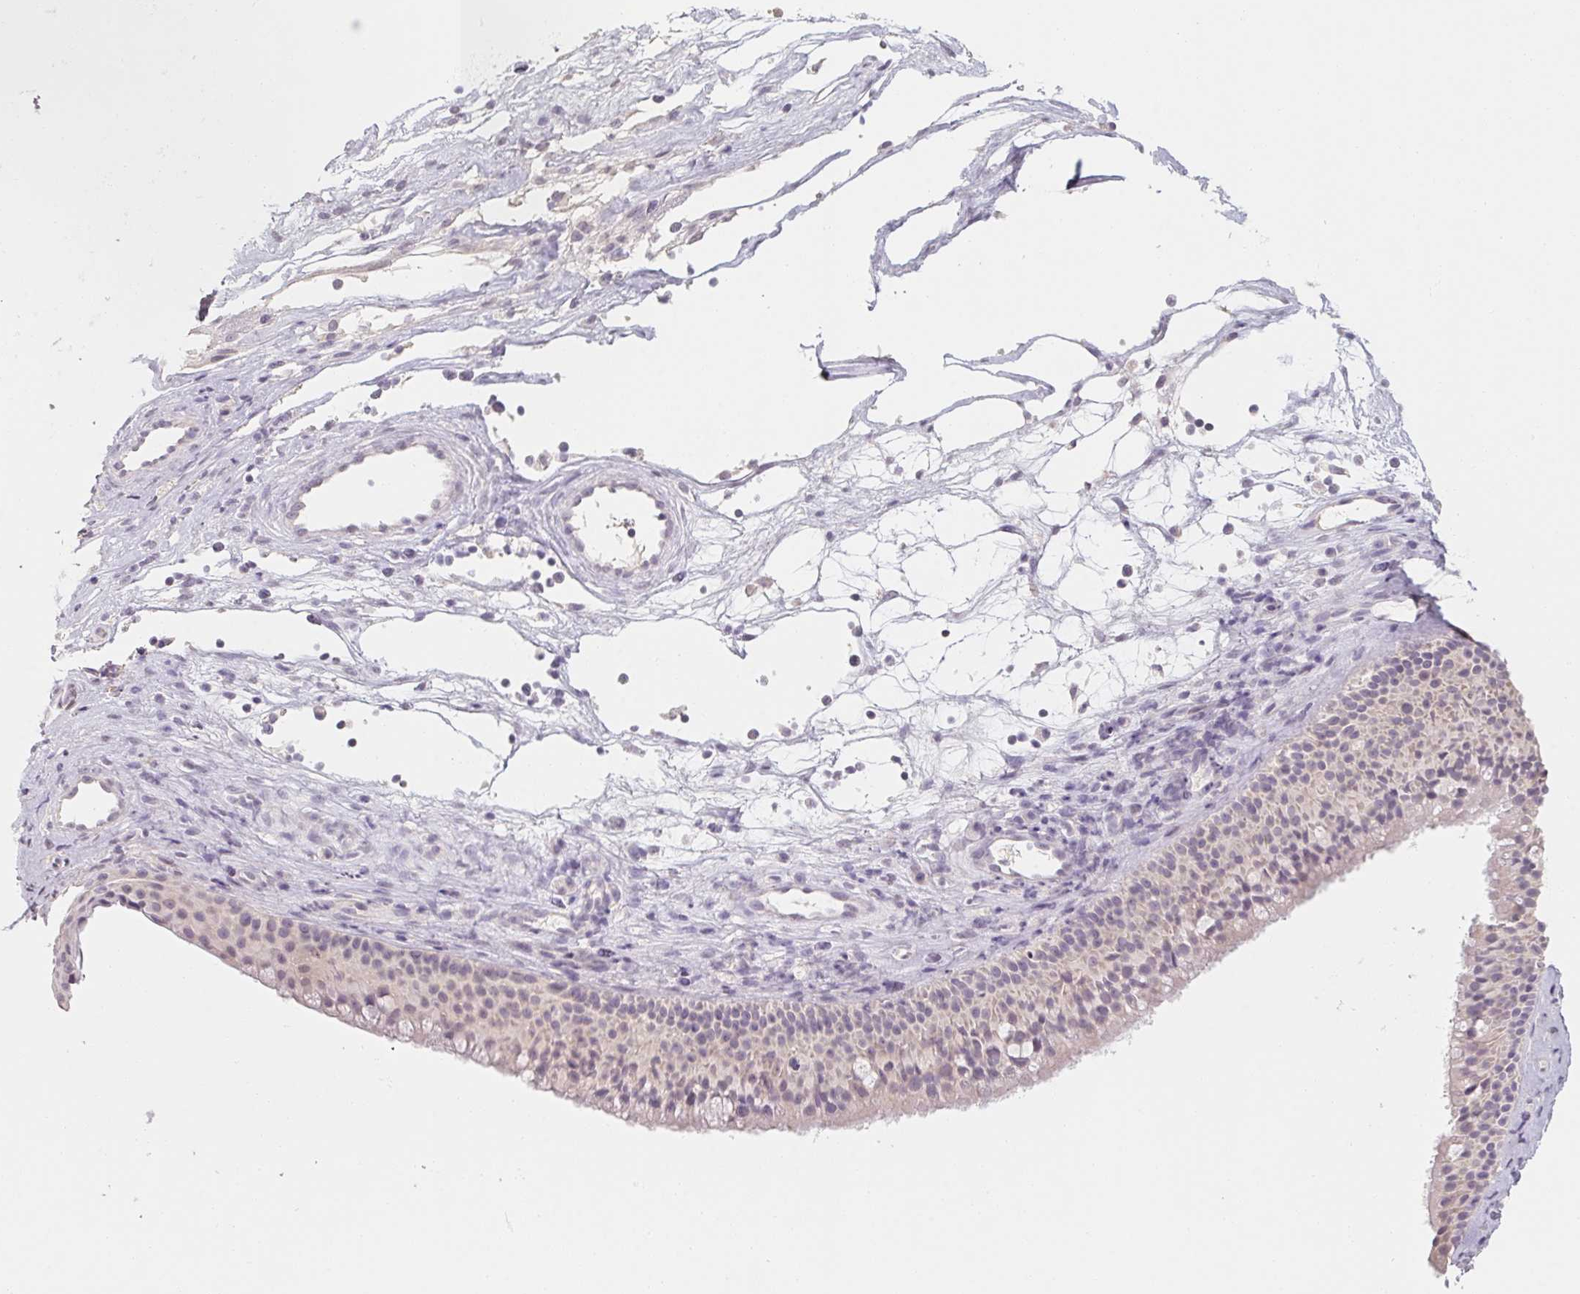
{"staining": {"intensity": "negative", "quantity": "none", "location": "none"}, "tissue": "nasopharynx", "cell_type": "Respiratory epithelial cells", "image_type": "normal", "snomed": [{"axis": "morphology", "description": "Normal tissue, NOS"}, {"axis": "topography", "description": "Nasopharynx"}], "caption": "DAB (3,3'-diaminobenzidine) immunohistochemical staining of normal nasopharynx demonstrates no significant positivity in respiratory epithelial cells. (DAB (3,3'-diaminobenzidine) immunohistochemistry (IHC) with hematoxylin counter stain).", "gene": "CAPZA3", "patient": {"sex": "male", "age": 68}}